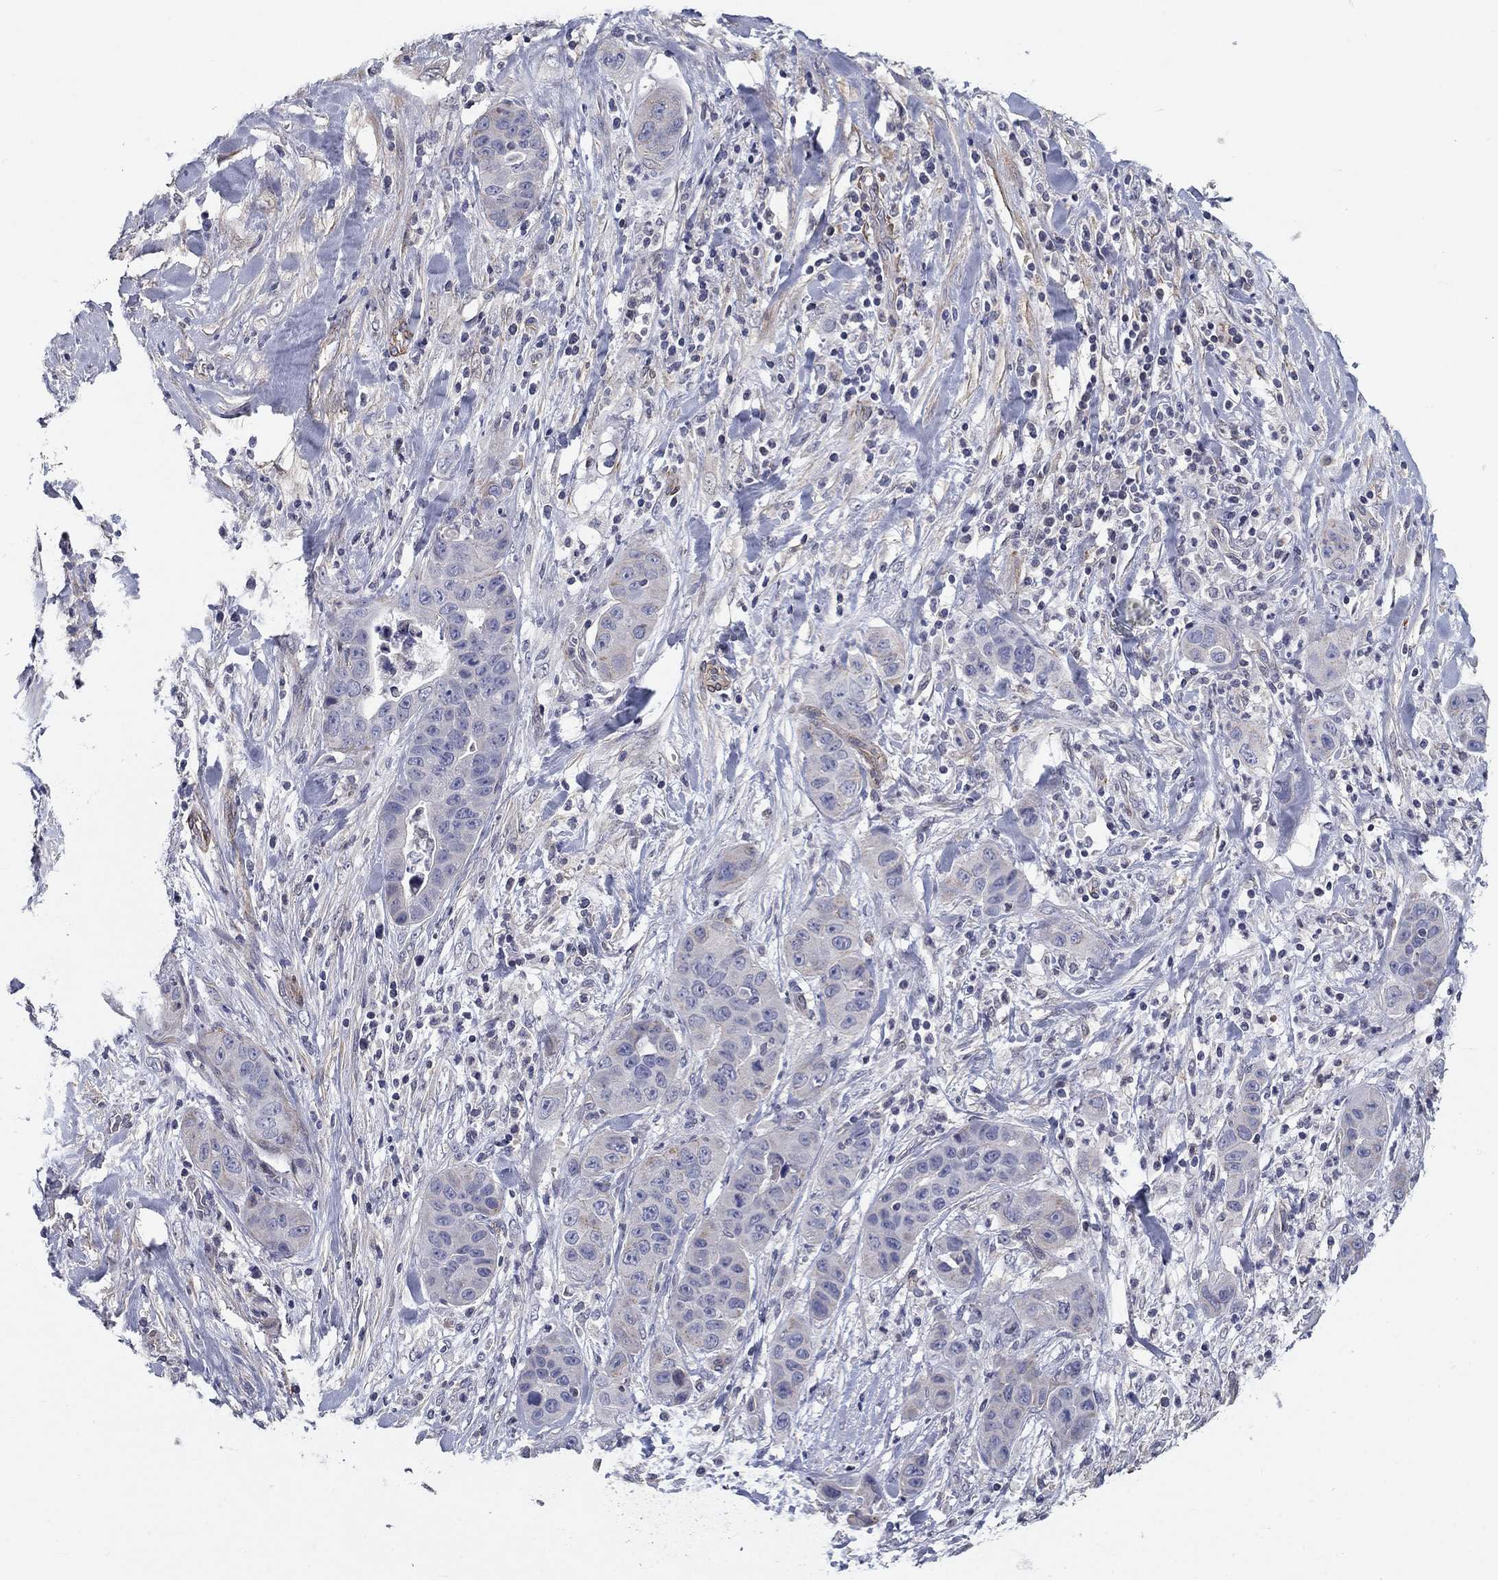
{"staining": {"intensity": "negative", "quantity": "none", "location": "none"}, "tissue": "liver cancer", "cell_type": "Tumor cells", "image_type": "cancer", "snomed": [{"axis": "morphology", "description": "Cholangiocarcinoma"}, {"axis": "topography", "description": "Liver"}], "caption": "DAB (3,3'-diaminobenzidine) immunohistochemical staining of human liver cholangiocarcinoma shows no significant positivity in tumor cells. (DAB (3,3'-diaminobenzidine) IHC, high magnification).", "gene": "SYNC", "patient": {"sex": "female", "age": 52}}